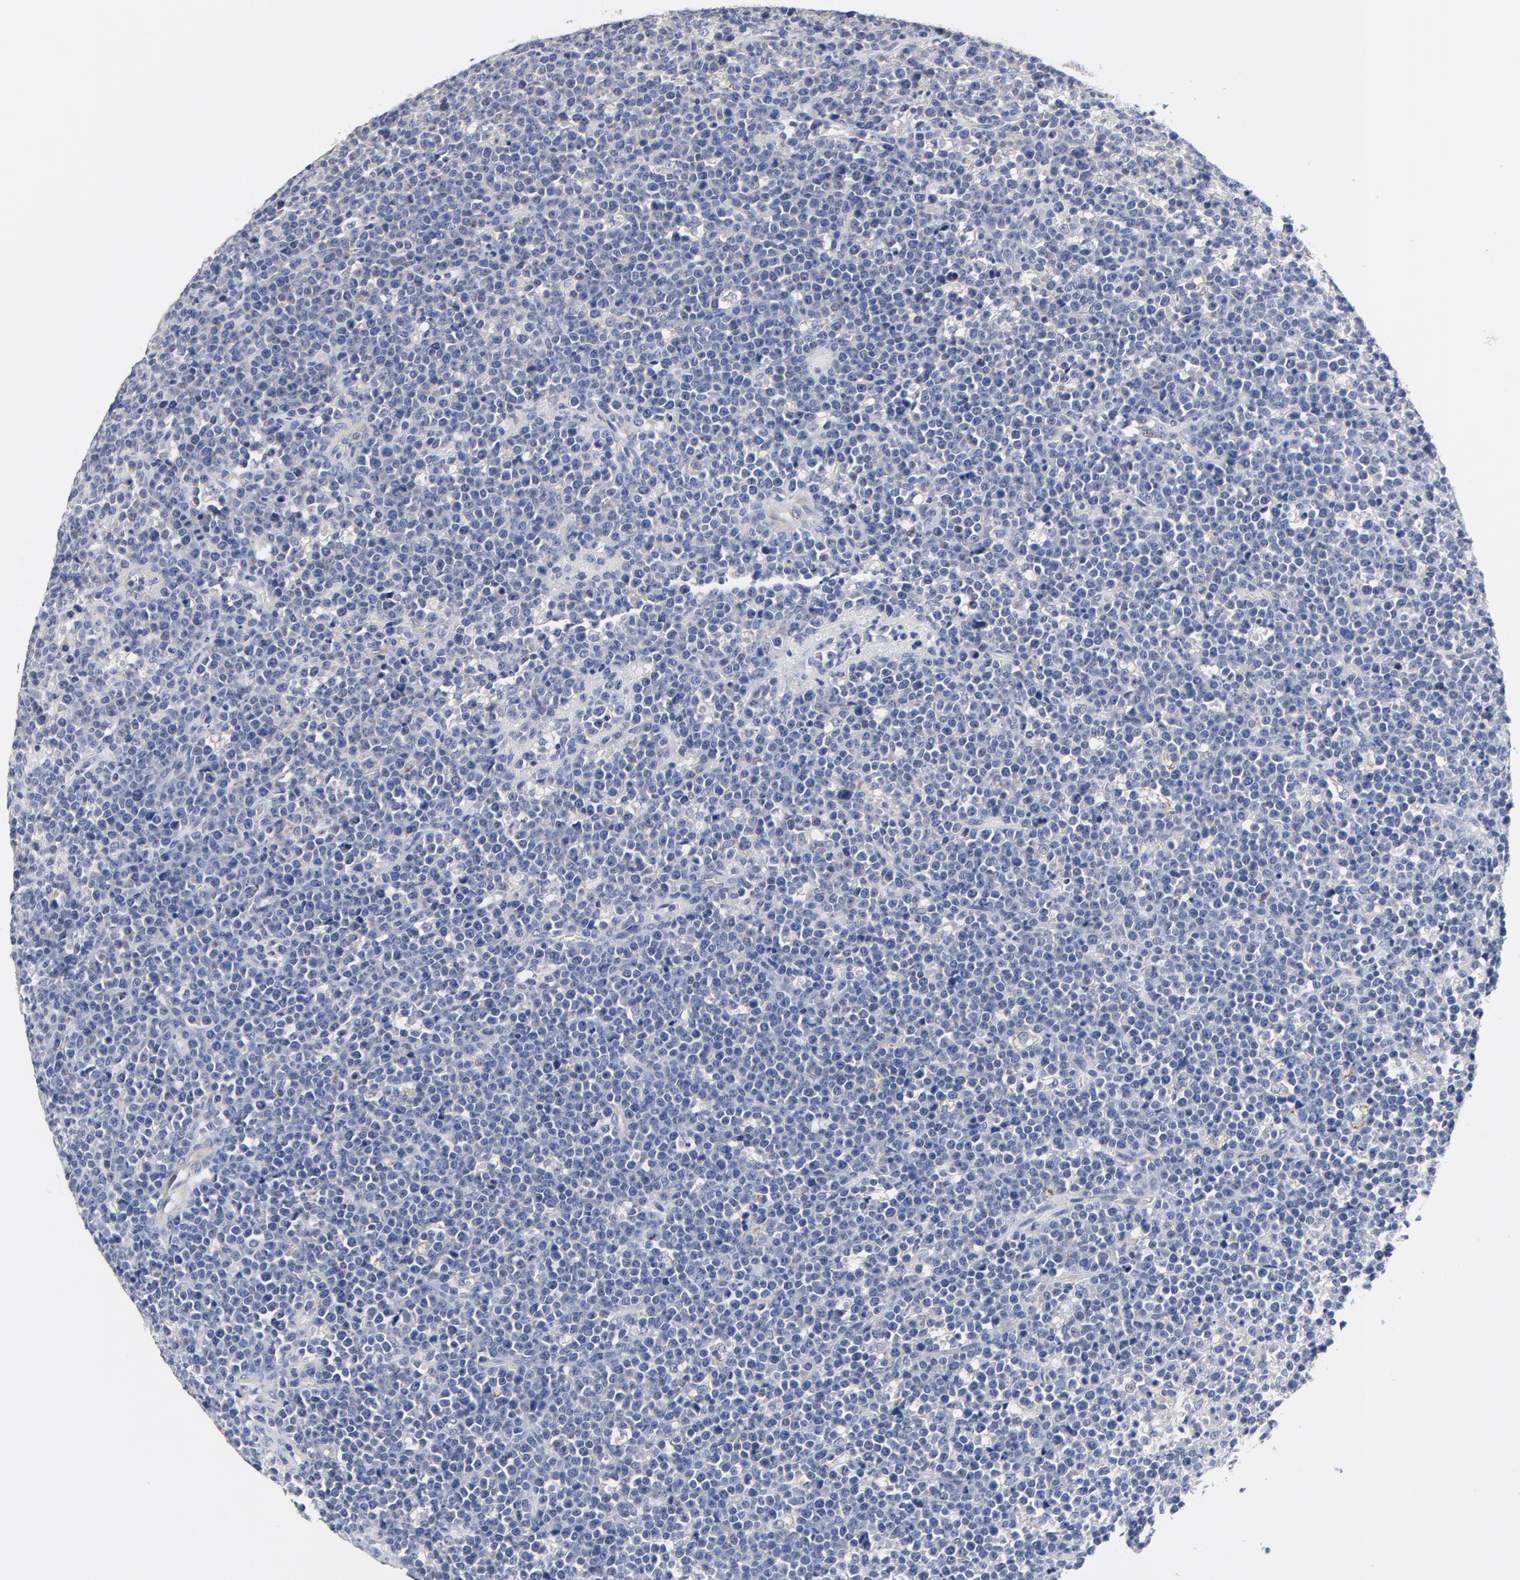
{"staining": {"intensity": "negative", "quantity": "none", "location": "none"}, "tissue": "lymphoma", "cell_type": "Tumor cells", "image_type": "cancer", "snomed": [{"axis": "morphology", "description": "Malignant lymphoma, non-Hodgkin's type, High grade"}, {"axis": "topography", "description": "Ovary"}], "caption": "Tumor cells show no significant expression in malignant lymphoma, non-Hodgkin's type (high-grade).", "gene": "DHRSX", "patient": {"sex": "female", "age": 56}}